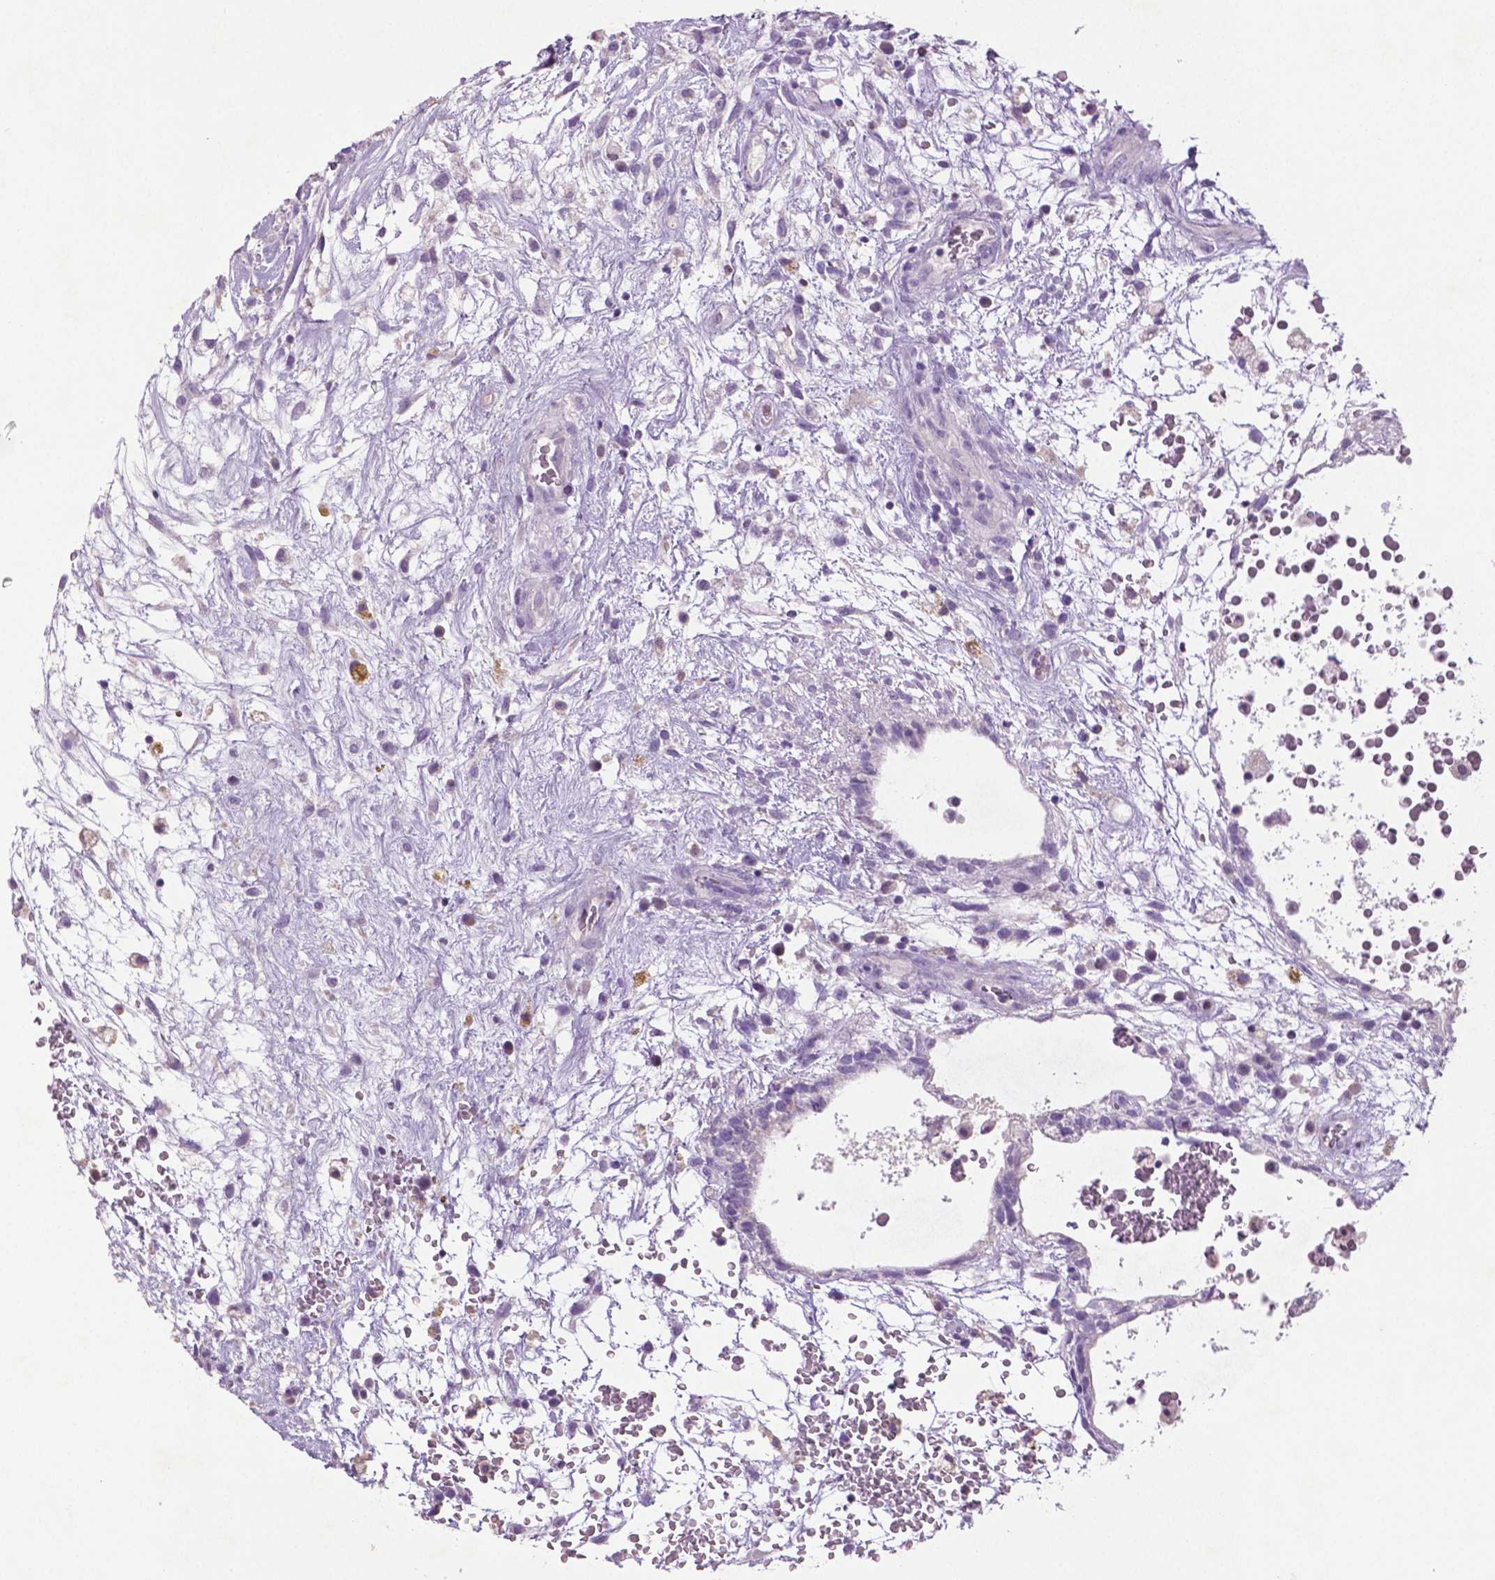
{"staining": {"intensity": "negative", "quantity": "none", "location": "none"}, "tissue": "testis cancer", "cell_type": "Tumor cells", "image_type": "cancer", "snomed": [{"axis": "morphology", "description": "Normal tissue, NOS"}, {"axis": "morphology", "description": "Carcinoma, Embryonal, NOS"}, {"axis": "topography", "description": "Testis"}], "caption": "Photomicrograph shows no protein positivity in tumor cells of testis cancer (embryonal carcinoma) tissue.", "gene": "DNAH12", "patient": {"sex": "male", "age": 32}}